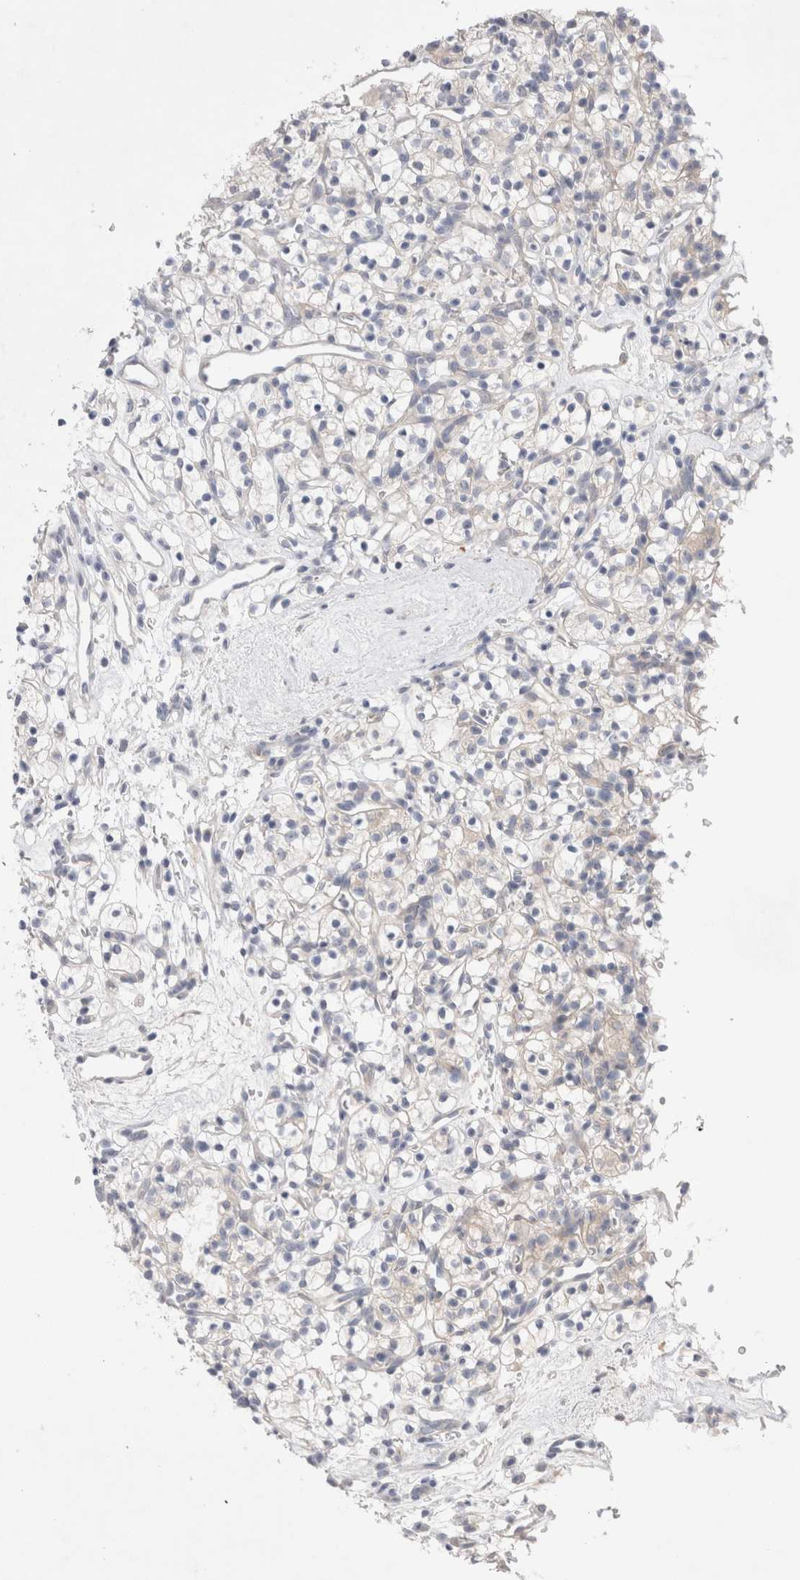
{"staining": {"intensity": "negative", "quantity": "none", "location": "none"}, "tissue": "renal cancer", "cell_type": "Tumor cells", "image_type": "cancer", "snomed": [{"axis": "morphology", "description": "Adenocarcinoma, NOS"}, {"axis": "topography", "description": "Kidney"}], "caption": "This is a photomicrograph of IHC staining of adenocarcinoma (renal), which shows no staining in tumor cells.", "gene": "RBM12B", "patient": {"sex": "female", "age": 57}}